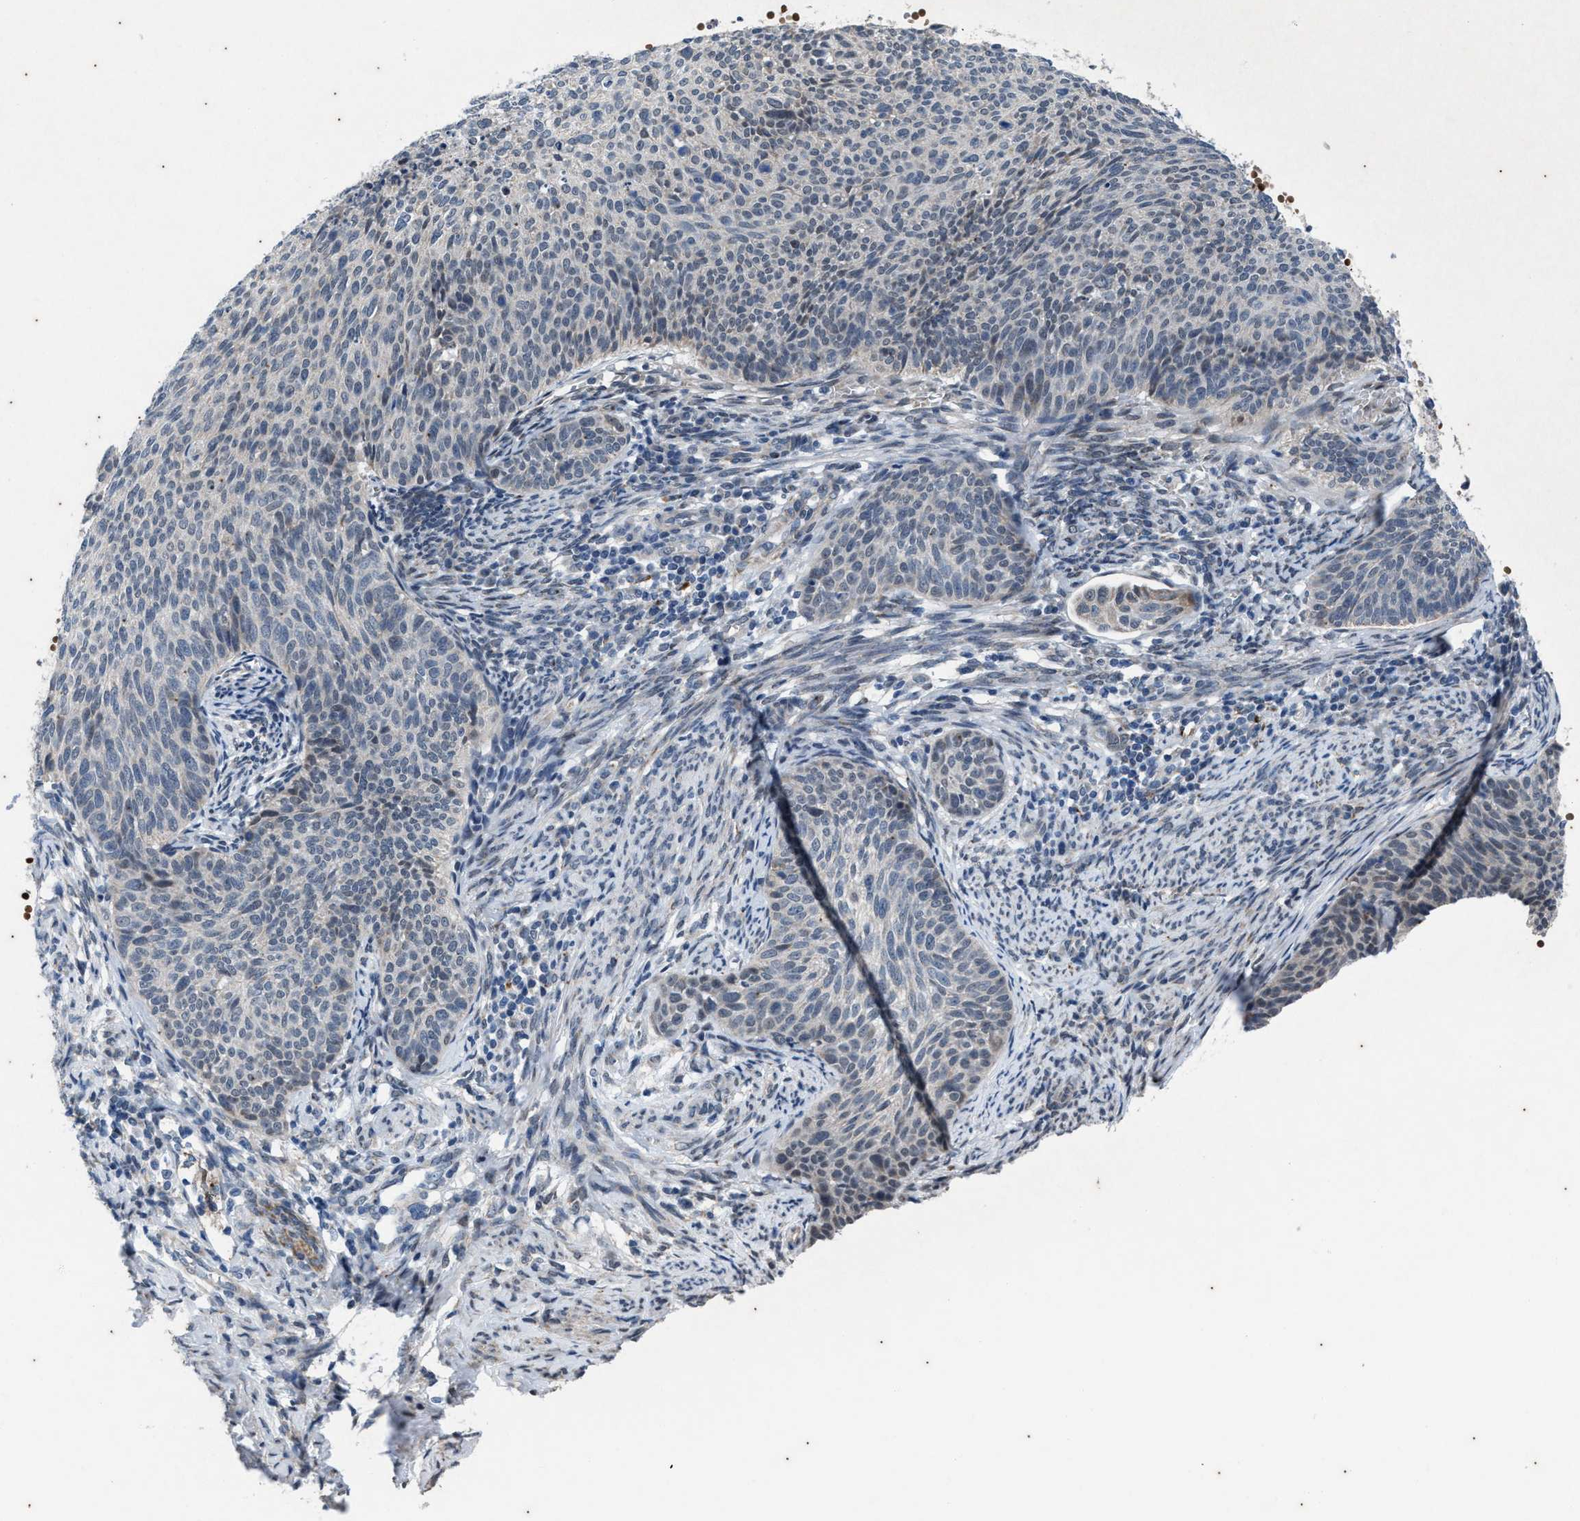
{"staining": {"intensity": "negative", "quantity": "none", "location": "none"}, "tissue": "cervical cancer", "cell_type": "Tumor cells", "image_type": "cancer", "snomed": [{"axis": "morphology", "description": "Squamous cell carcinoma, NOS"}, {"axis": "topography", "description": "Cervix"}], "caption": "The photomicrograph reveals no staining of tumor cells in cervical cancer. The staining is performed using DAB brown chromogen with nuclei counter-stained in using hematoxylin.", "gene": "KIF24", "patient": {"sex": "female", "age": 70}}